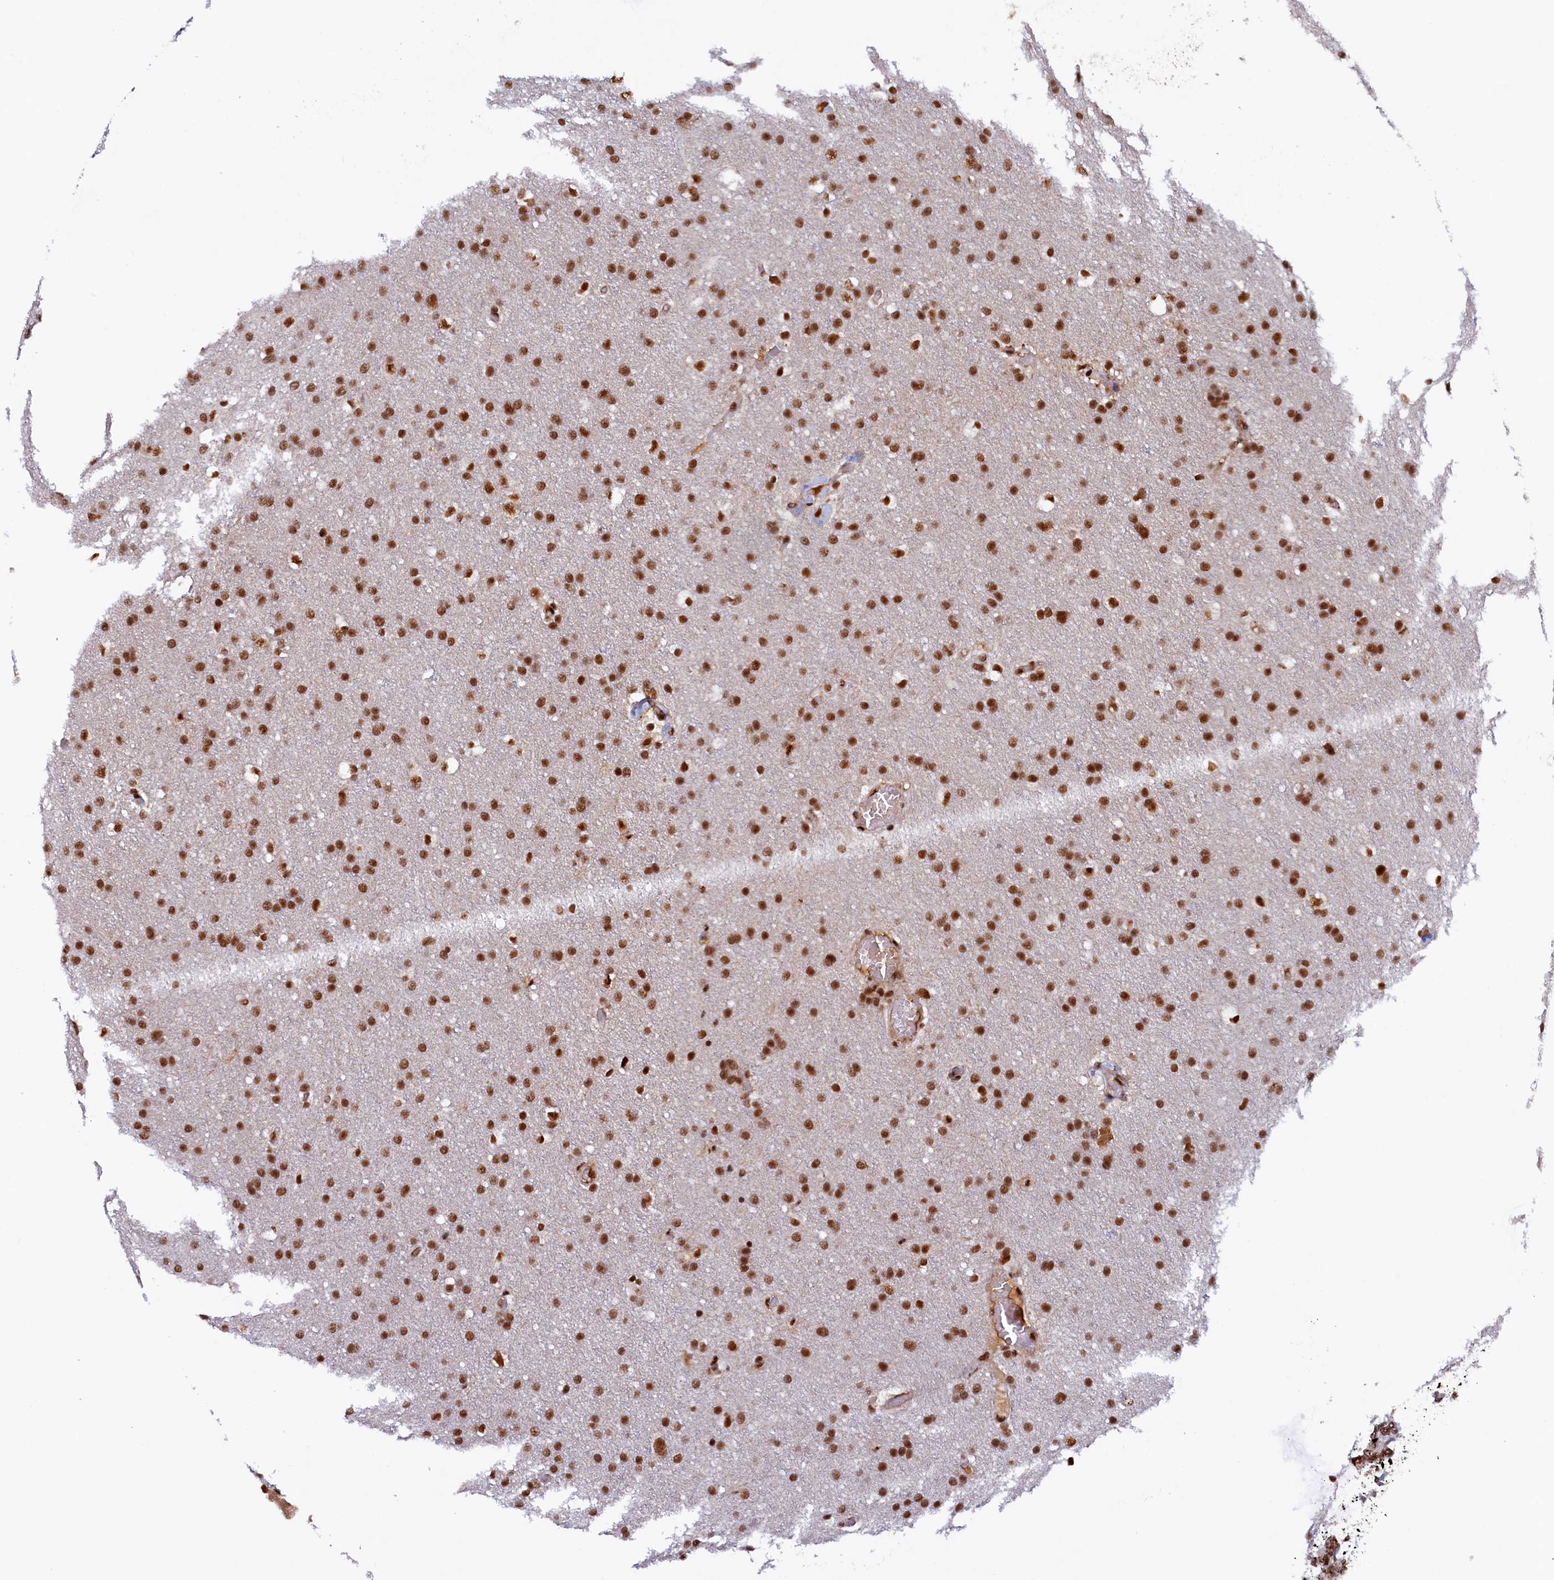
{"staining": {"intensity": "moderate", "quantity": ">75%", "location": "nuclear"}, "tissue": "glioma", "cell_type": "Tumor cells", "image_type": "cancer", "snomed": [{"axis": "morphology", "description": "Glioma, malignant, High grade"}, {"axis": "topography", "description": "Cerebral cortex"}], "caption": "Glioma stained with a brown dye reveals moderate nuclear positive expression in about >75% of tumor cells.", "gene": "ZC3H18", "patient": {"sex": "female", "age": 36}}